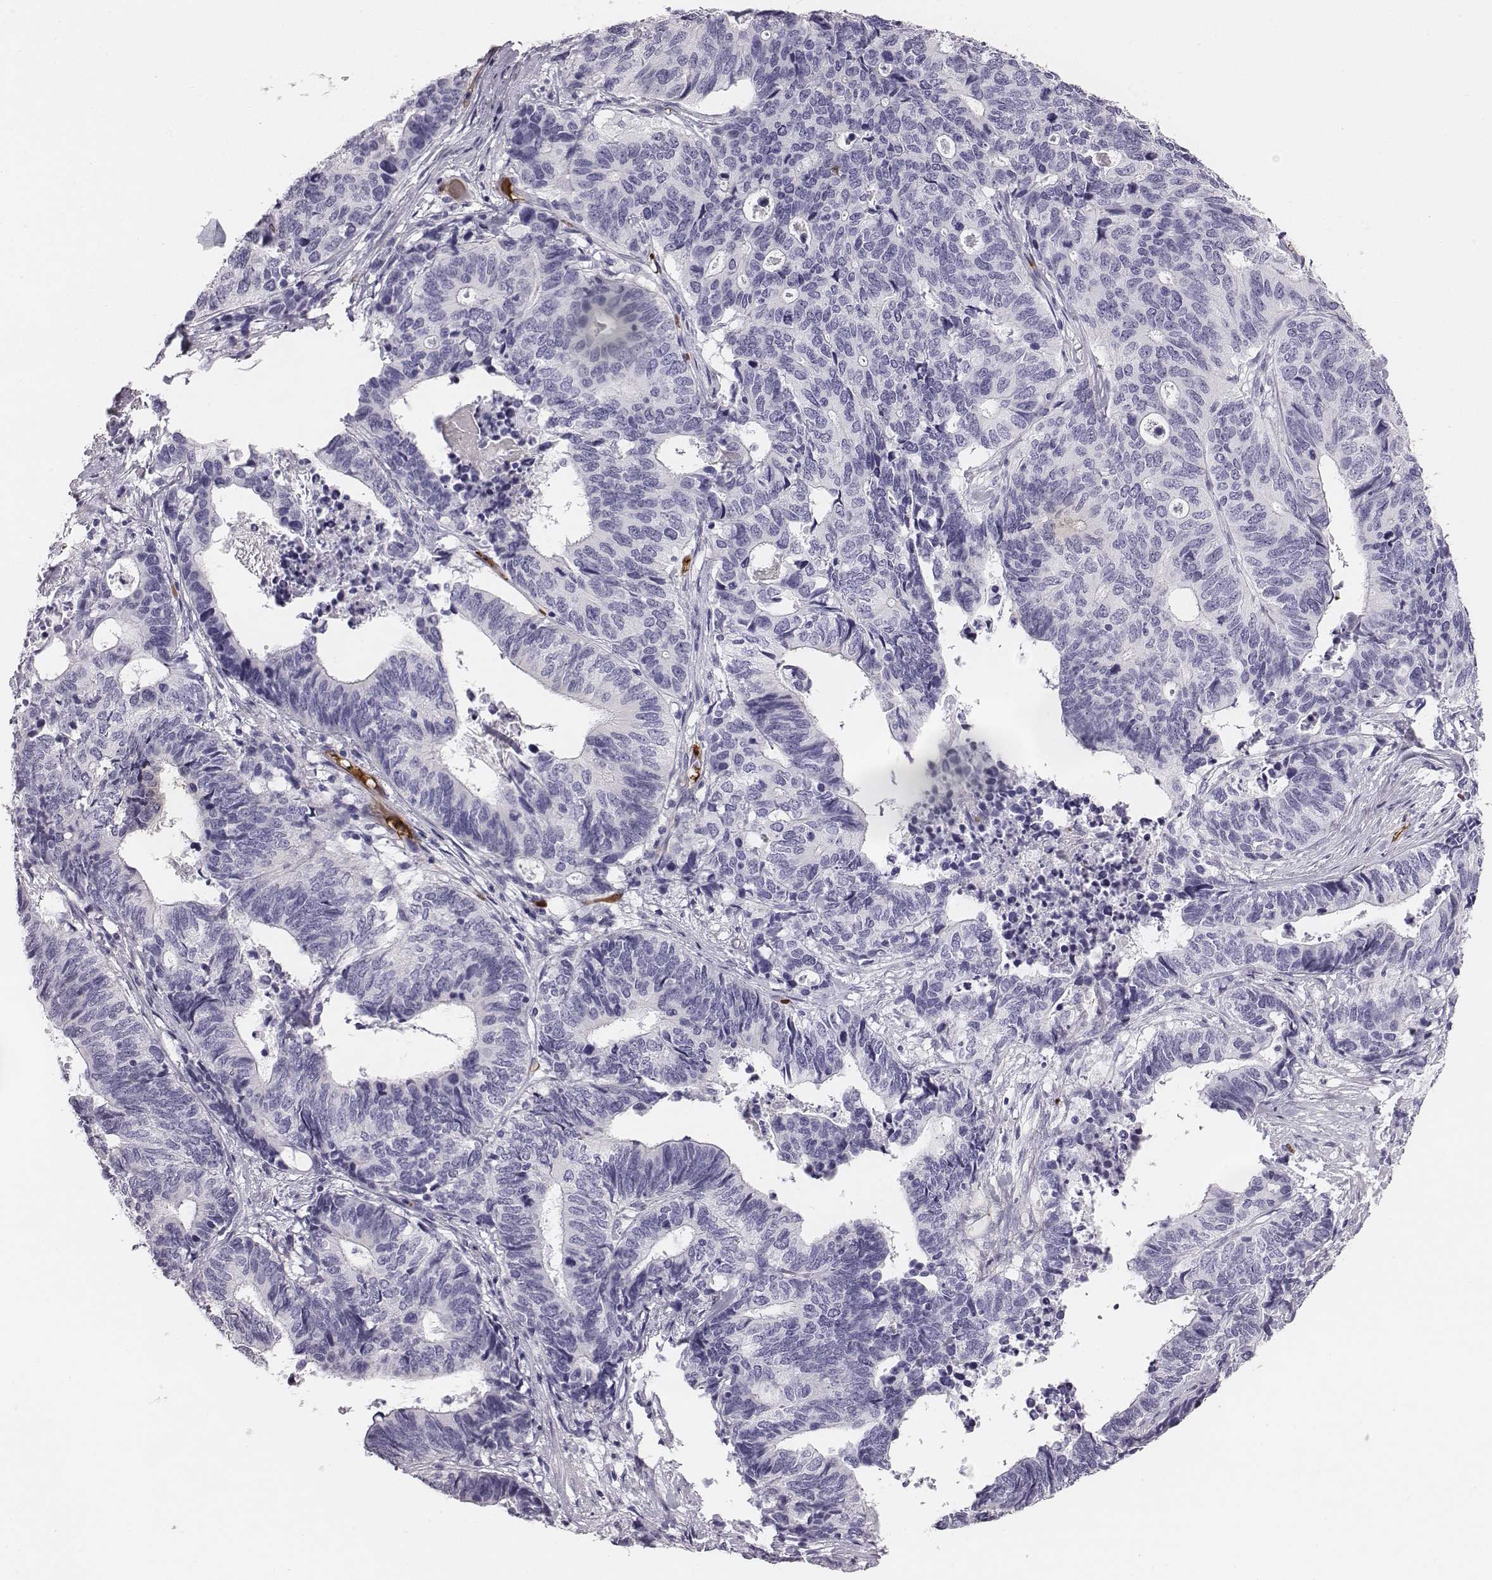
{"staining": {"intensity": "negative", "quantity": "none", "location": "none"}, "tissue": "stomach cancer", "cell_type": "Tumor cells", "image_type": "cancer", "snomed": [{"axis": "morphology", "description": "Adenocarcinoma, NOS"}, {"axis": "topography", "description": "Stomach, upper"}], "caption": "Tumor cells are negative for brown protein staining in stomach adenocarcinoma.", "gene": "HBZ", "patient": {"sex": "female", "age": 67}}